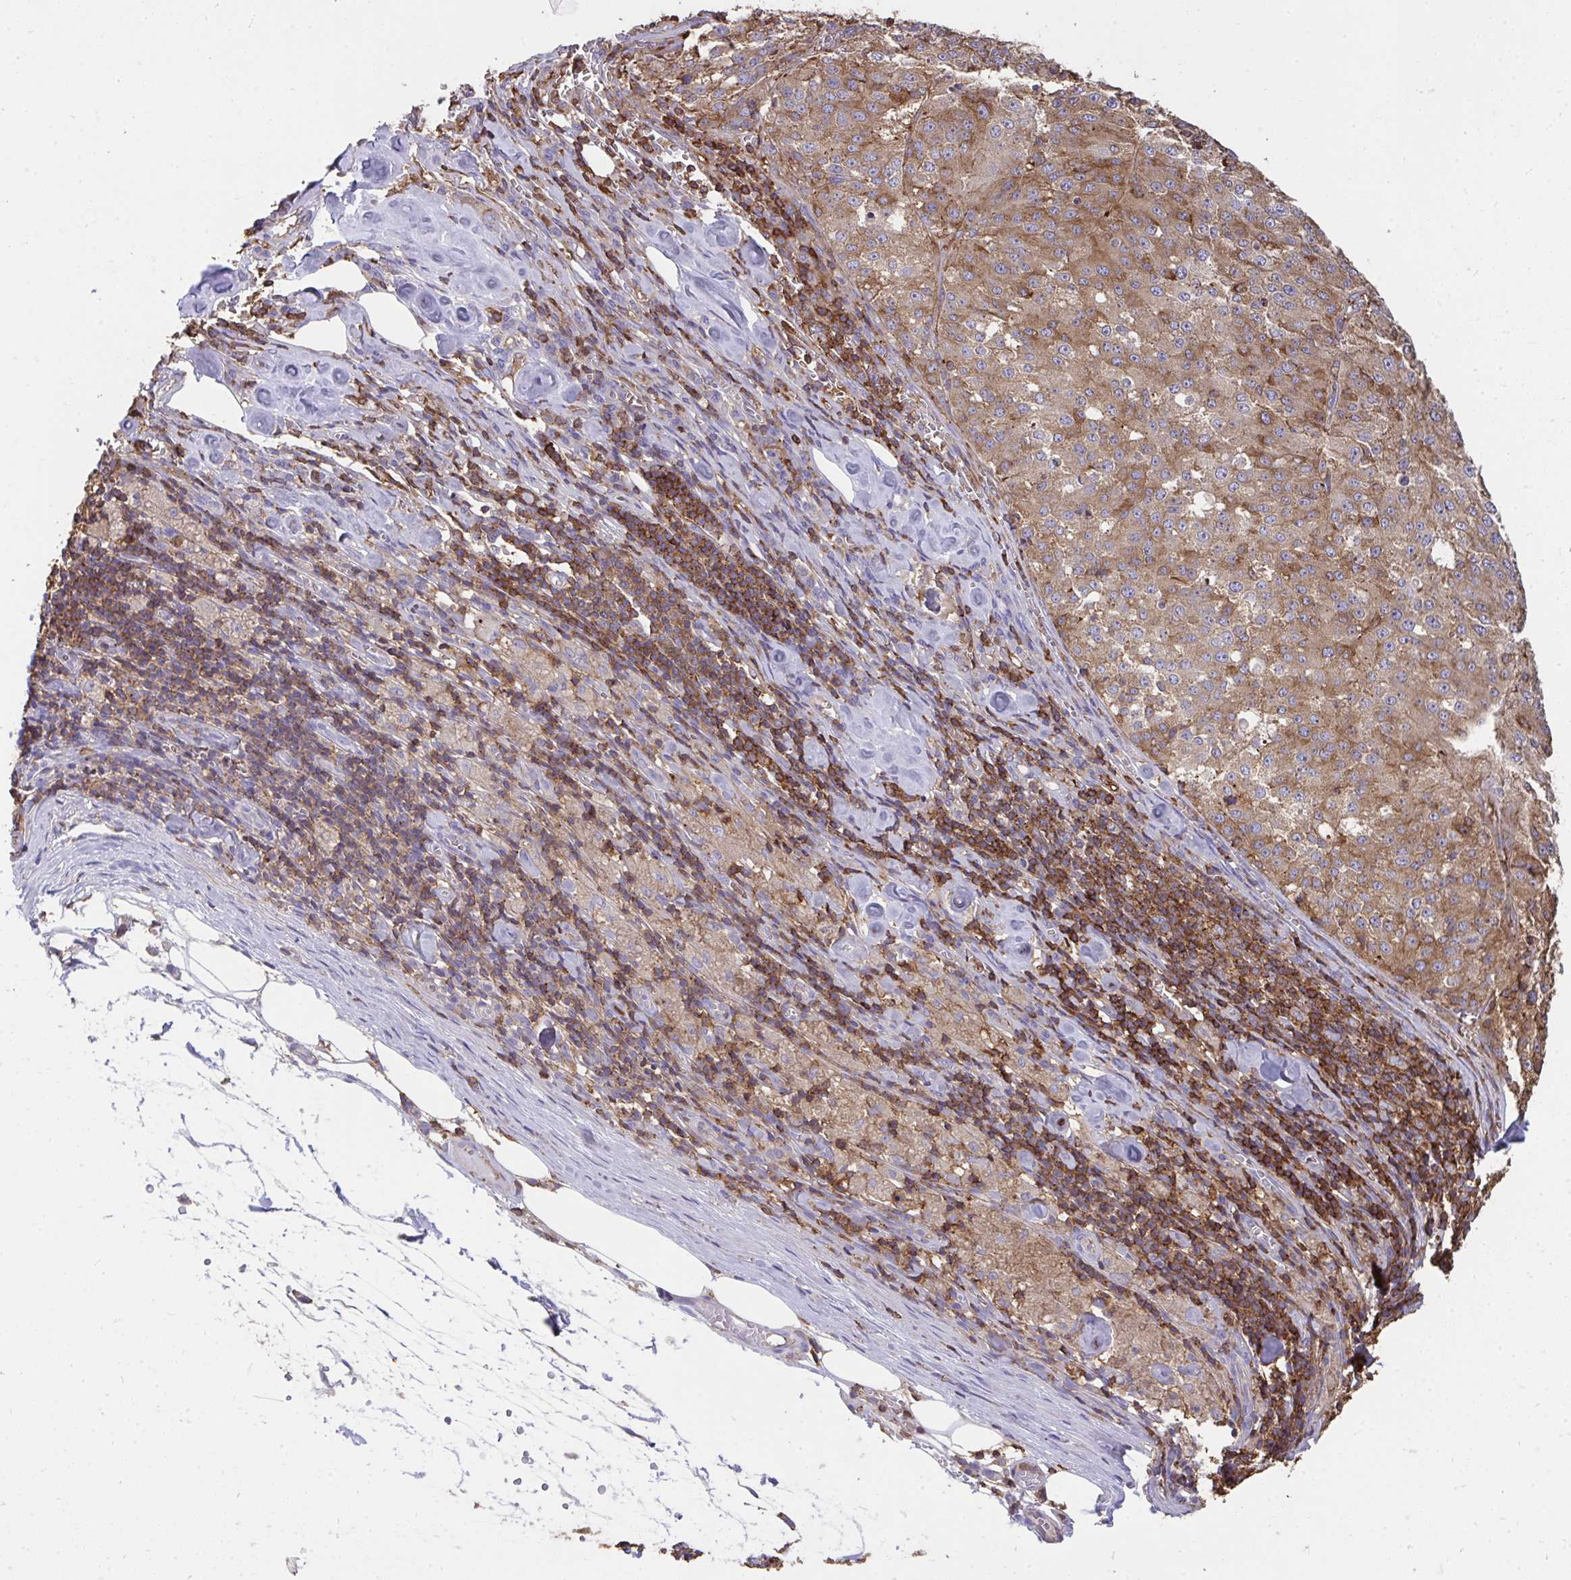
{"staining": {"intensity": "moderate", "quantity": "25%-75%", "location": "cytoplasmic/membranous"}, "tissue": "melanoma", "cell_type": "Tumor cells", "image_type": "cancer", "snomed": [{"axis": "morphology", "description": "Malignant melanoma, Metastatic site"}, {"axis": "topography", "description": "Lymph node"}], "caption": "An image of human melanoma stained for a protein reveals moderate cytoplasmic/membranous brown staining in tumor cells. (Brightfield microscopy of DAB IHC at high magnification).", "gene": "CFL1", "patient": {"sex": "female", "age": 64}}